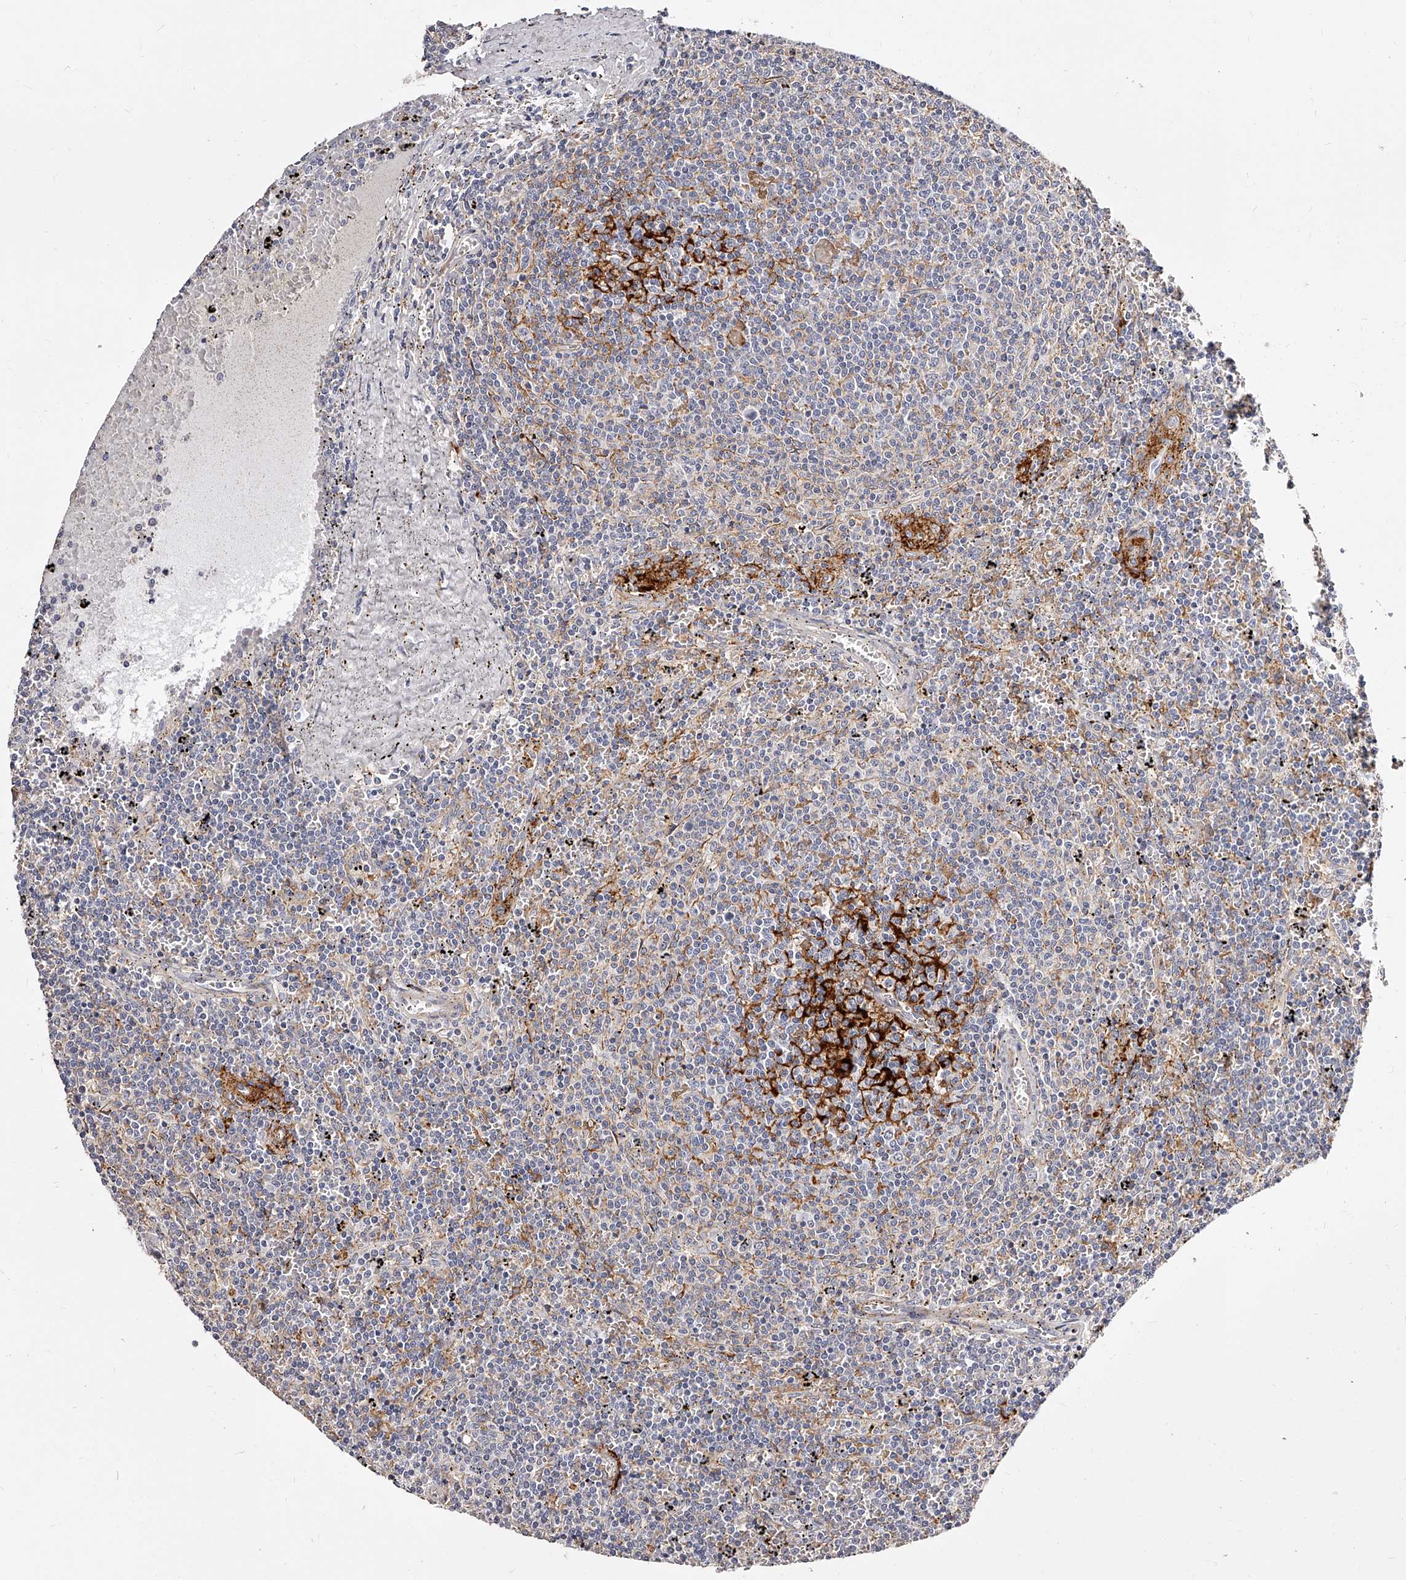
{"staining": {"intensity": "negative", "quantity": "none", "location": "none"}, "tissue": "lymphoma", "cell_type": "Tumor cells", "image_type": "cancer", "snomed": [{"axis": "morphology", "description": "Malignant lymphoma, non-Hodgkin's type, Low grade"}, {"axis": "topography", "description": "Spleen"}], "caption": "Malignant lymphoma, non-Hodgkin's type (low-grade) stained for a protein using immunohistochemistry (IHC) reveals no expression tumor cells.", "gene": "CD82", "patient": {"sex": "female", "age": 50}}